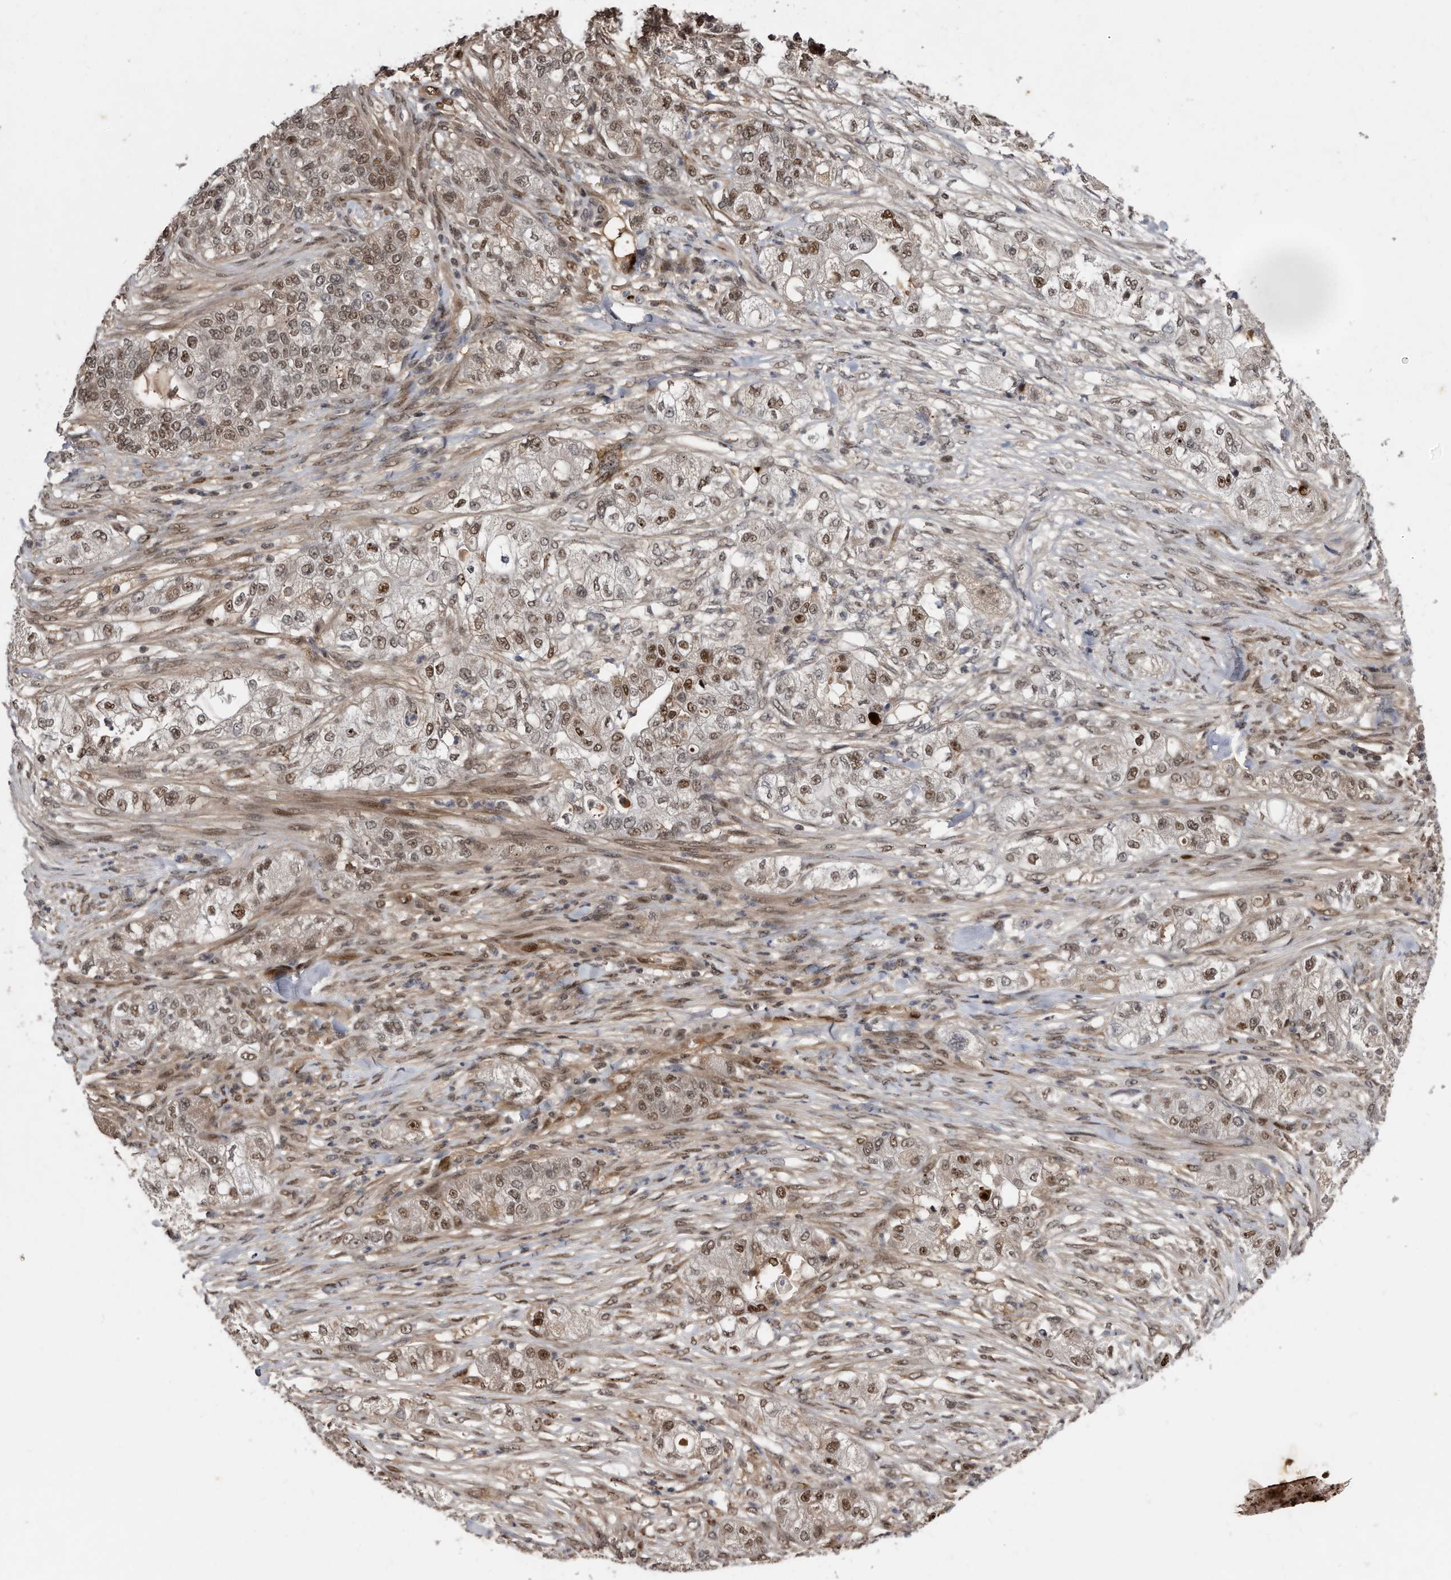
{"staining": {"intensity": "moderate", "quantity": ">75%", "location": "nuclear"}, "tissue": "pancreatic cancer", "cell_type": "Tumor cells", "image_type": "cancer", "snomed": [{"axis": "morphology", "description": "Adenocarcinoma, NOS"}, {"axis": "topography", "description": "Pancreas"}], "caption": "Immunohistochemical staining of human pancreatic cancer (adenocarcinoma) exhibits moderate nuclear protein positivity in approximately >75% of tumor cells. (IHC, brightfield microscopy, high magnification).", "gene": "RAD23B", "patient": {"sex": "female", "age": 78}}